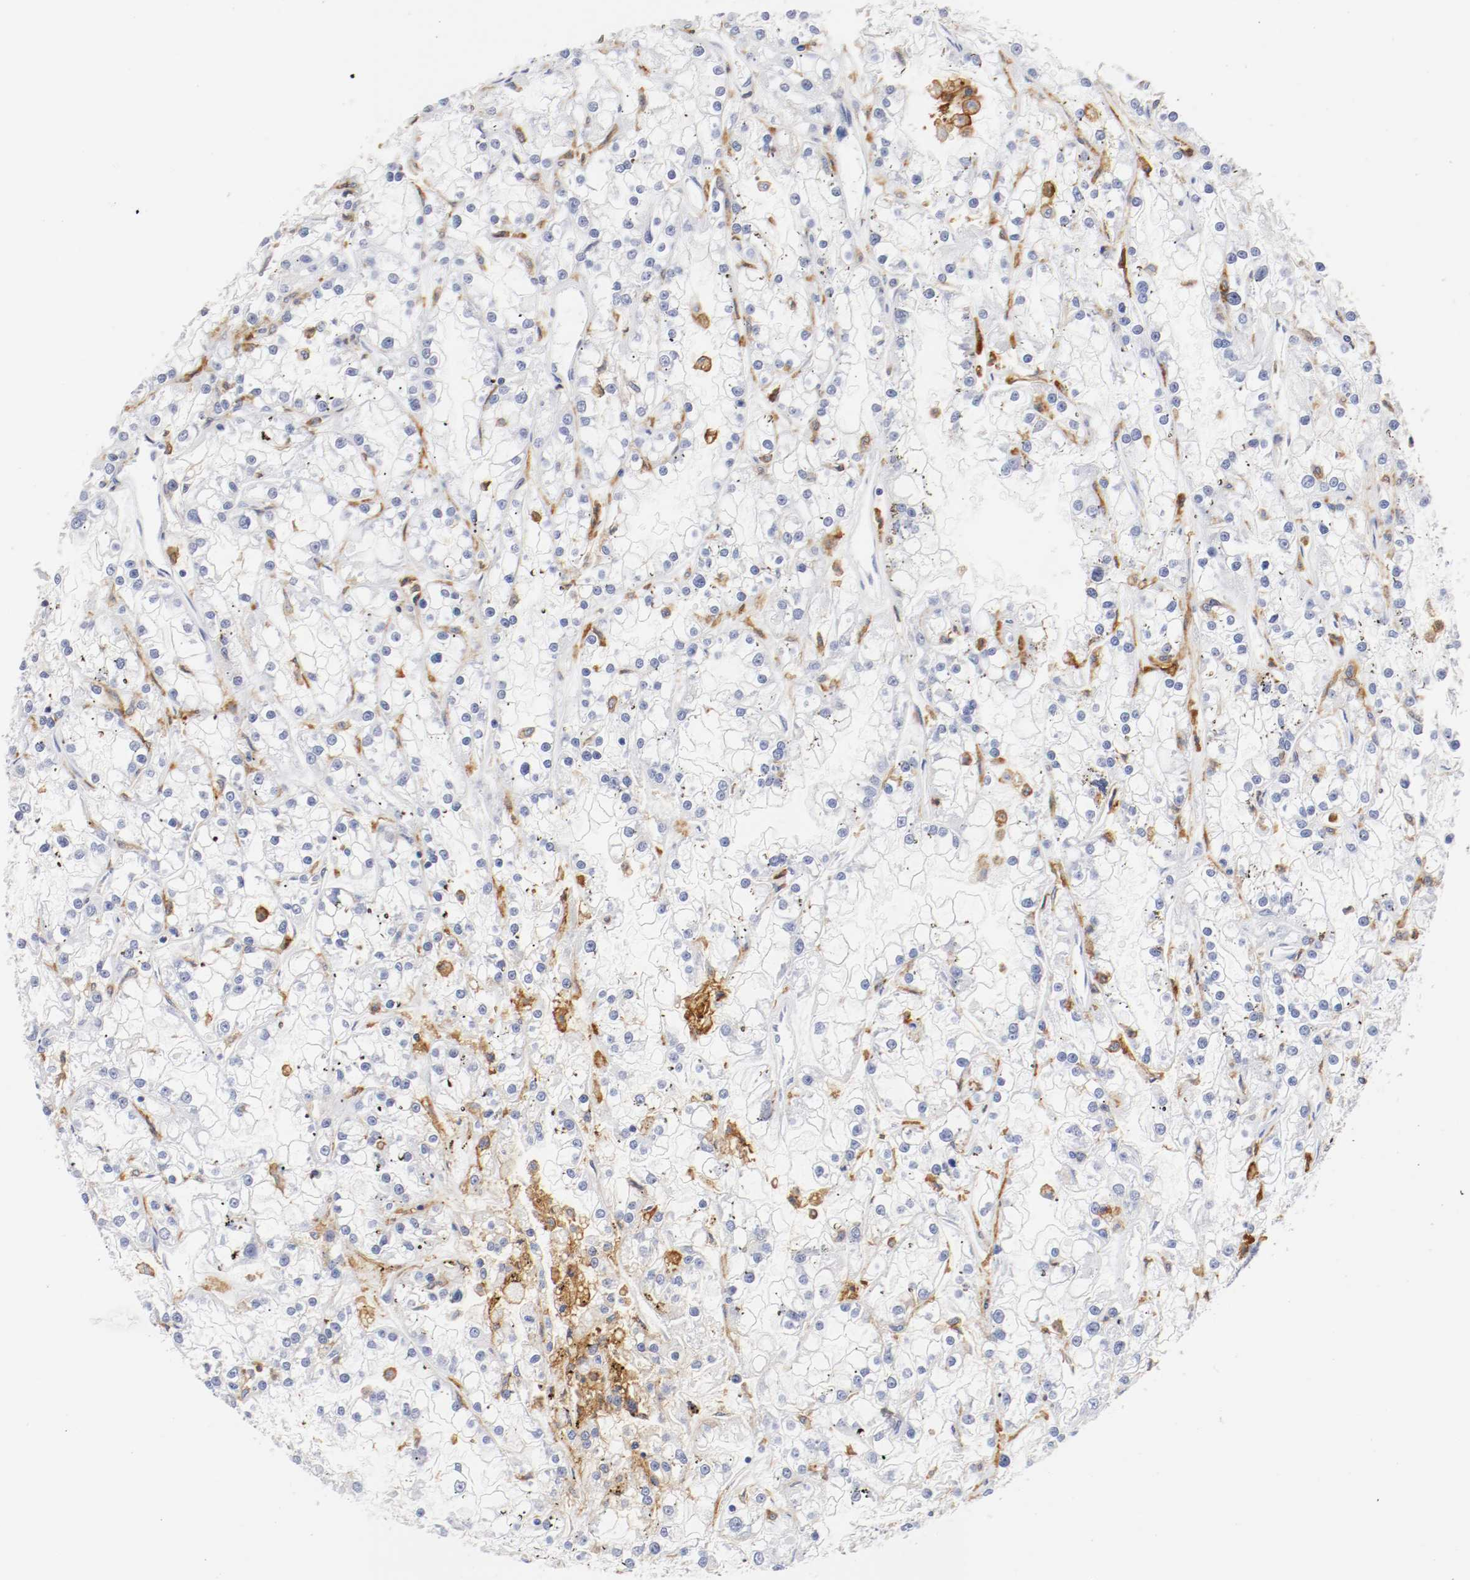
{"staining": {"intensity": "negative", "quantity": "none", "location": "none"}, "tissue": "renal cancer", "cell_type": "Tumor cells", "image_type": "cancer", "snomed": [{"axis": "morphology", "description": "Adenocarcinoma, NOS"}, {"axis": "topography", "description": "Kidney"}], "caption": "A photomicrograph of human renal cancer (adenocarcinoma) is negative for staining in tumor cells. Brightfield microscopy of immunohistochemistry (IHC) stained with DAB (3,3'-diaminobenzidine) (brown) and hematoxylin (blue), captured at high magnification.", "gene": "ITGAX", "patient": {"sex": "female", "age": 52}}